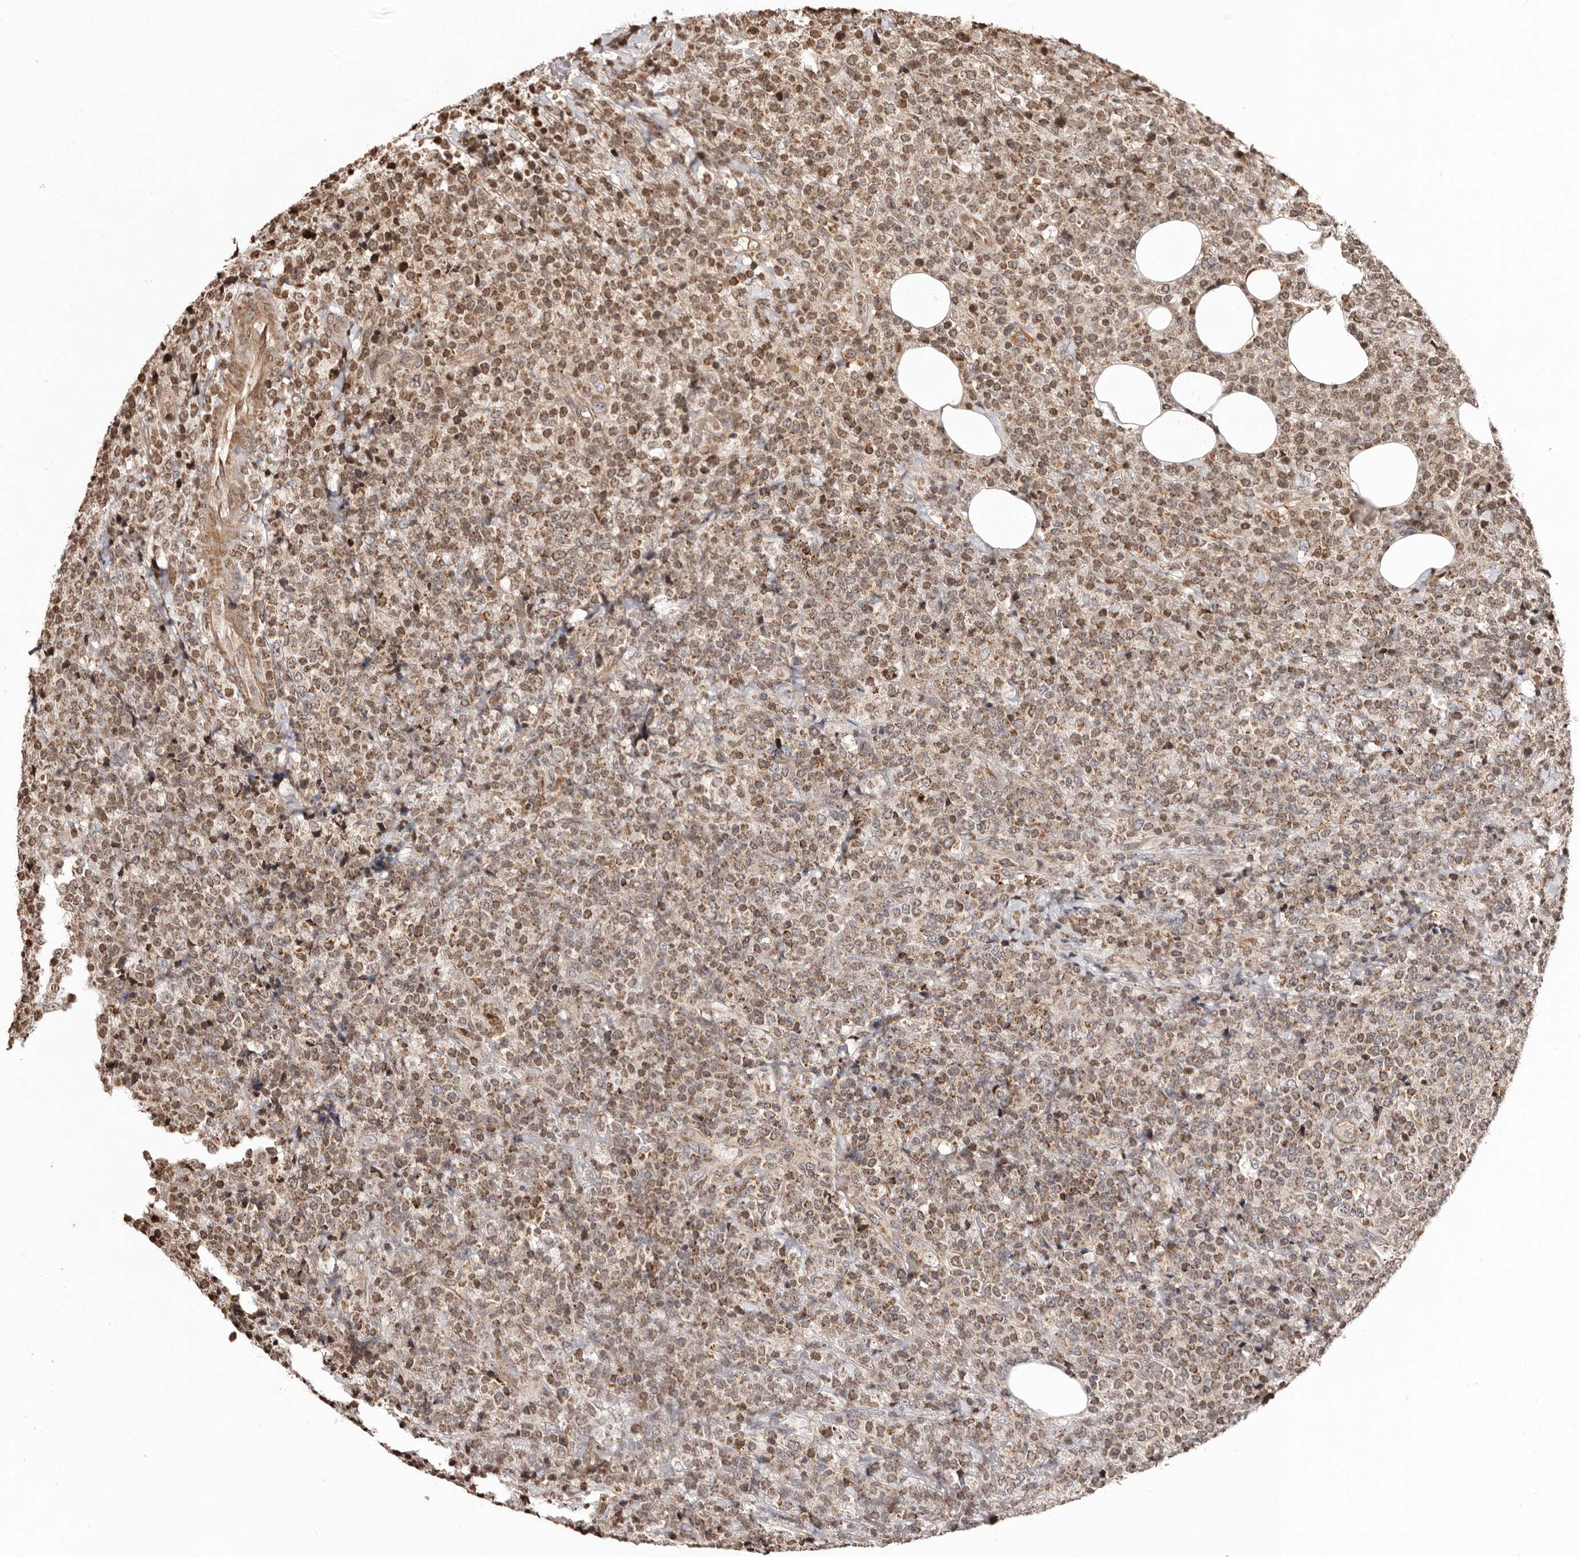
{"staining": {"intensity": "moderate", "quantity": "25%-75%", "location": "cytoplasmic/membranous,nuclear"}, "tissue": "lymphoma", "cell_type": "Tumor cells", "image_type": "cancer", "snomed": [{"axis": "morphology", "description": "Malignant lymphoma, non-Hodgkin's type, High grade"}, {"axis": "topography", "description": "Lymph node"}], "caption": "Protein staining of lymphoma tissue shows moderate cytoplasmic/membranous and nuclear staining in about 25%-75% of tumor cells.", "gene": "CCDC190", "patient": {"sex": "male", "age": 13}}